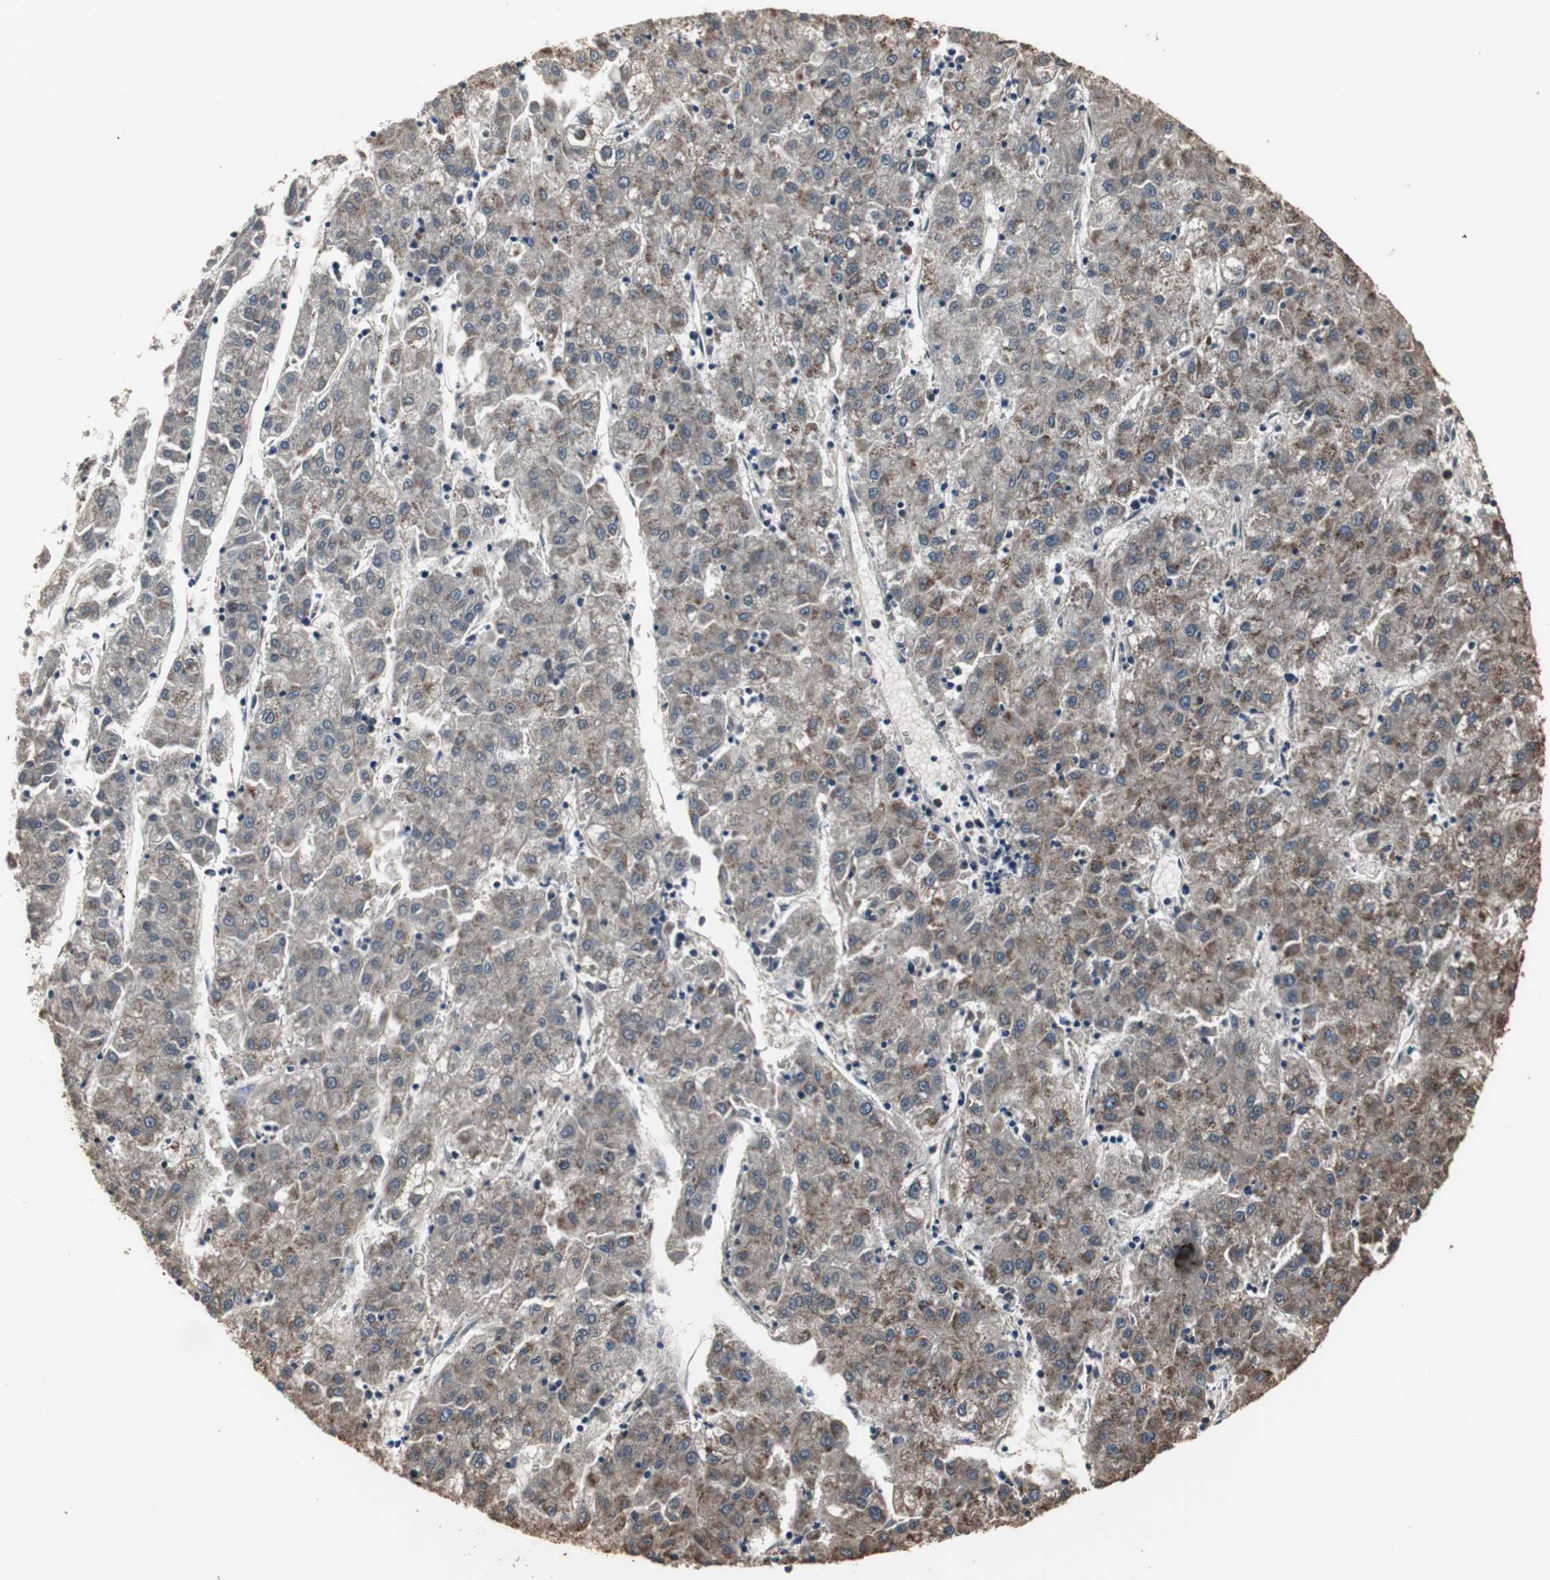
{"staining": {"intensity": "moderate", "quantity": "25%-75%", "location": "cytoplasmic/membranous"}, "tissue": "liver cancer", "cell_type": "Tumor cells", "image_type": "cancer", "snomed": [{"axis": "morphology", "description": "Carcinoma, Hepatocellular, NOS"}, {"axis": "topography", "description": "Liver"}], "caption": "A brown stain highlights moderate cytoplasmic/membranous positivity of a protein in human hepatocellular carcinoma (liver) tumor cells.", "gene": "NCF2", "patient": {"sex": "male", "age": 72}}